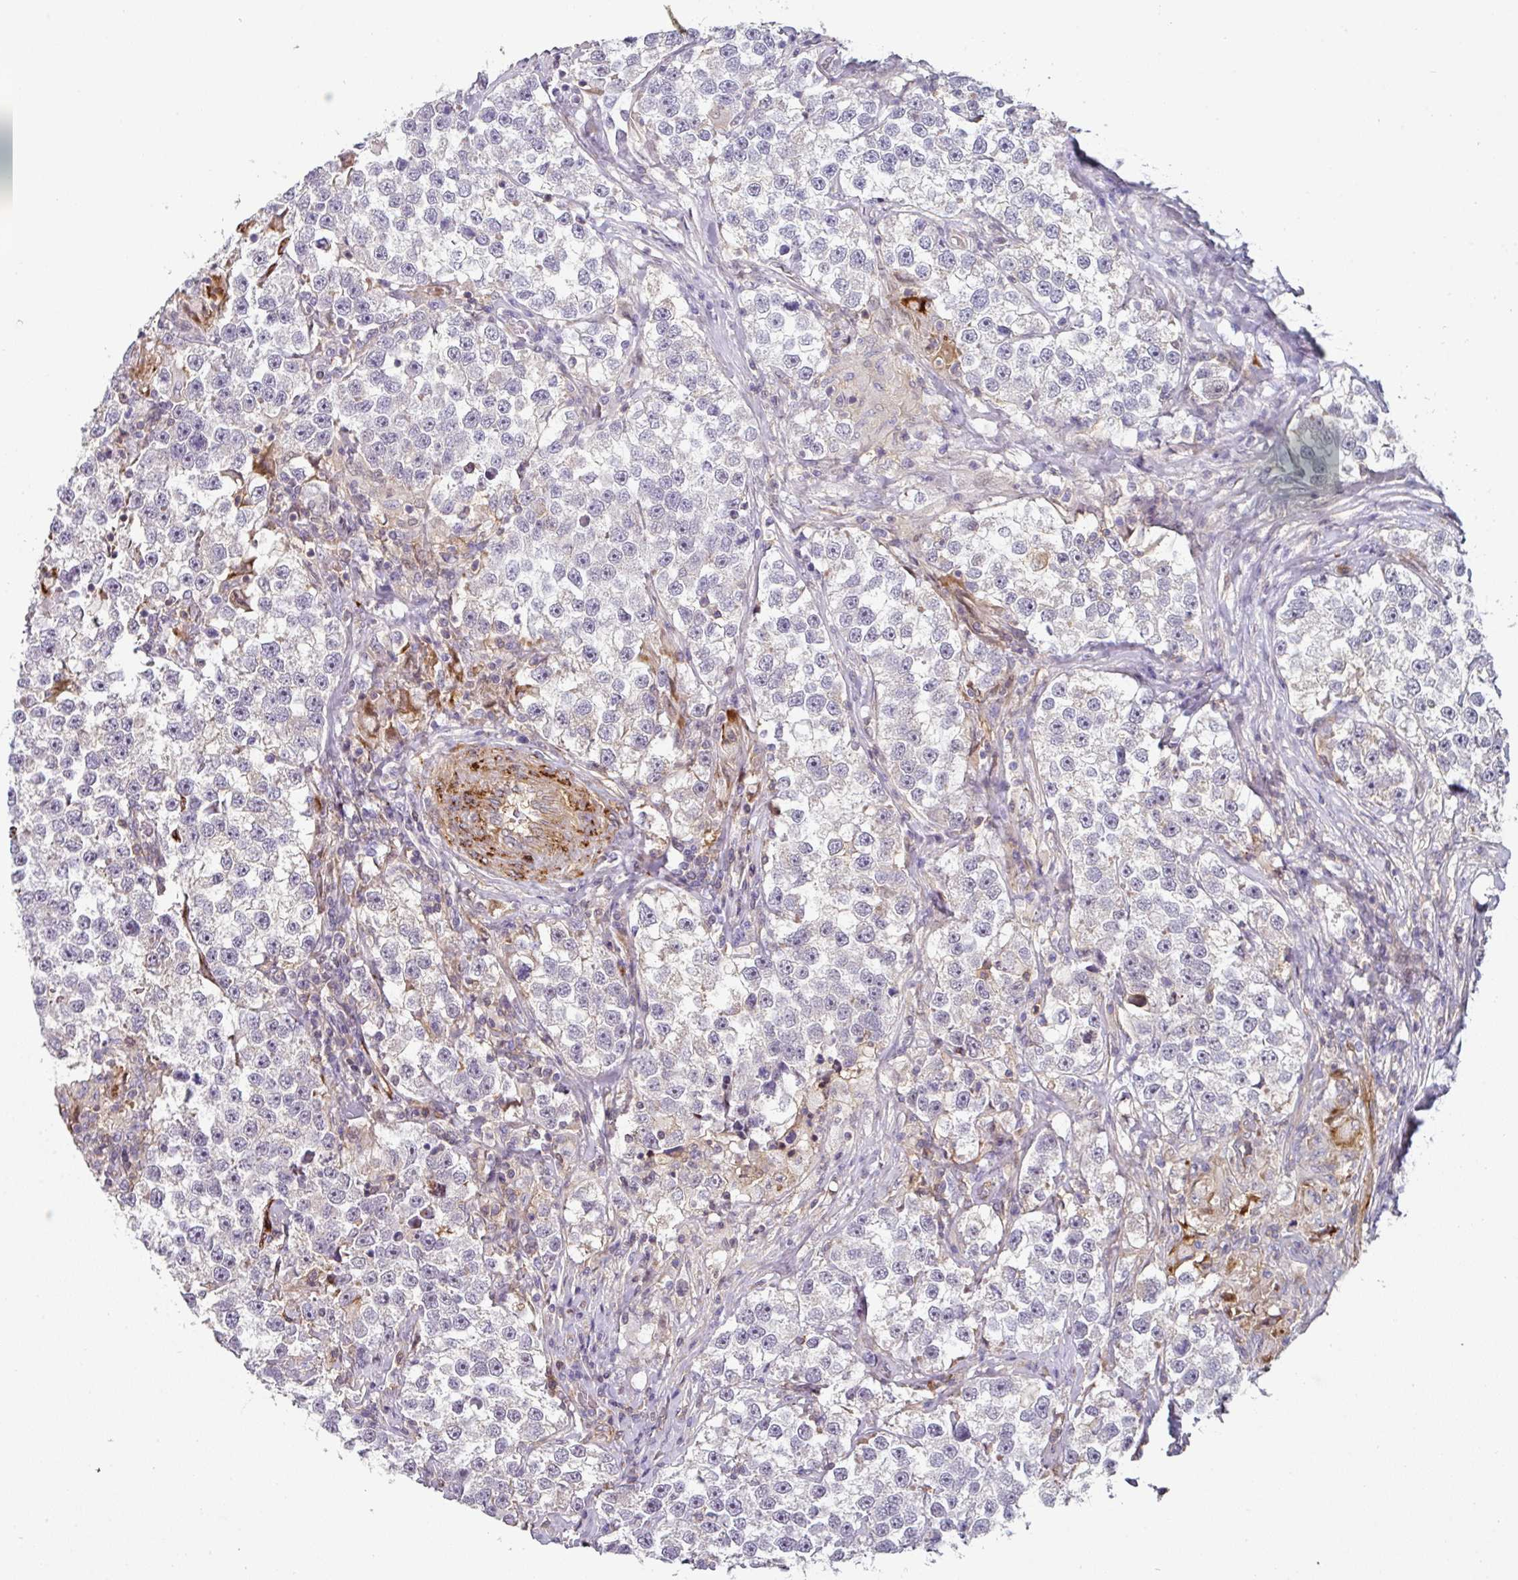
{"staining": {"intensity": "negative", "quantity": "none", "location": "none"}, "tissue": "testis cancer", "cell_type": "Tumor cells", "image_type": "cancer", "snomed": [{"axis": "morphology", "description": "Seminoma, NOS"}, {"axis": "topography", "description": "Testis"}], "caption": "Tumor cells show no significant protein staining in testis cancer (seminoma).", "gene": "BEND5", "patient": {"sex": "male", "age": 46}}